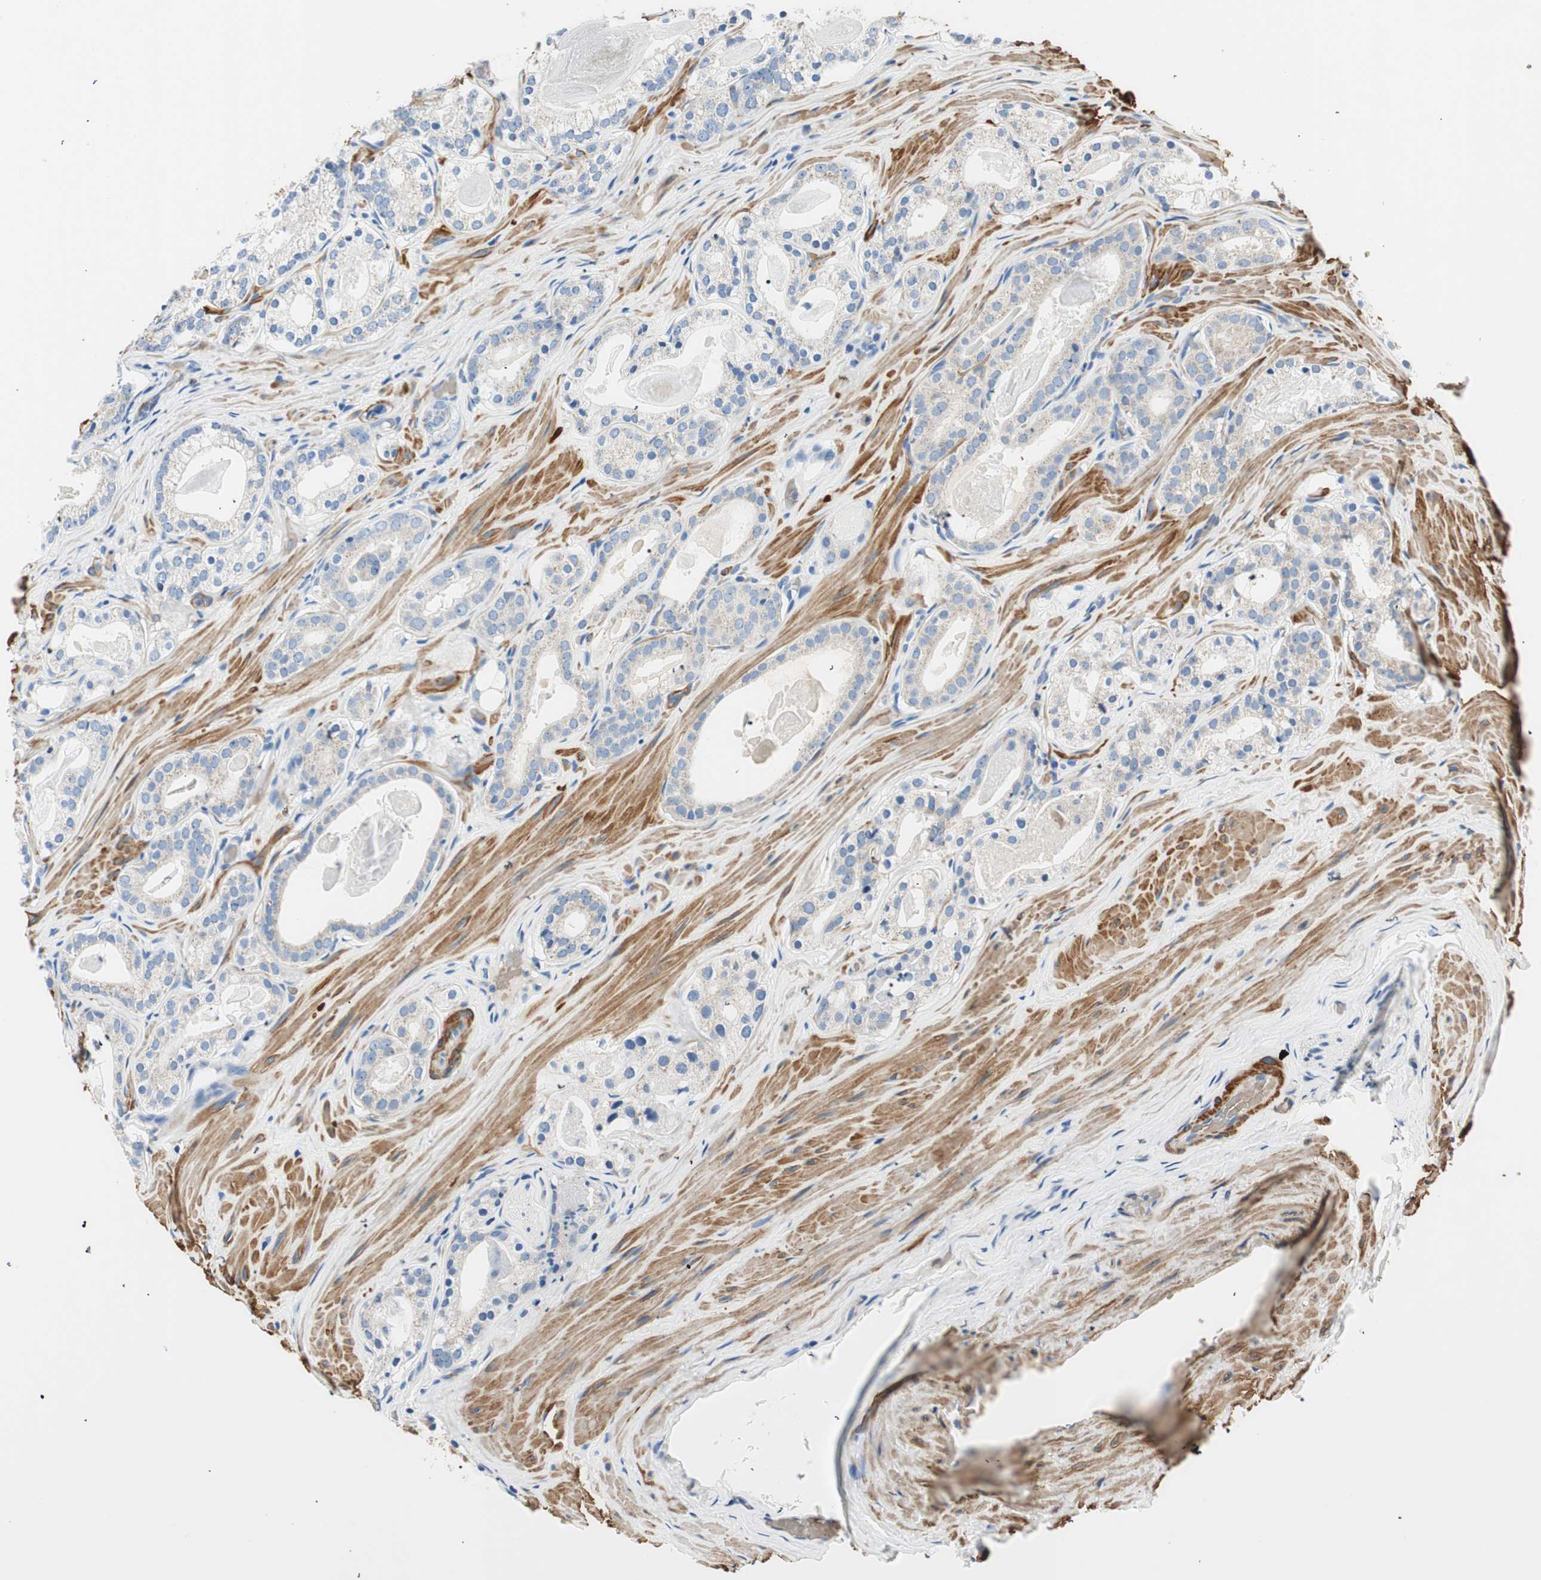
{"staining": {"intensity": "negative", "quantity": "none", "location": "none"}, "tissue": "prostate cancer", "cell_type": "Tumor cells", "image_type": "cancer", "snomed": [{"axis": "morphology", "description": "Adenocarcinoma, Low grade"}, {"axis": "topography", "description": "Prostate"}], "caption": "Protein analysis of prostate cancer reveals no significant expression in tumor cells. (DAB IHC, high magnification).", "gene": "RORB", "patient": {"sex": "male", "age": 59}}